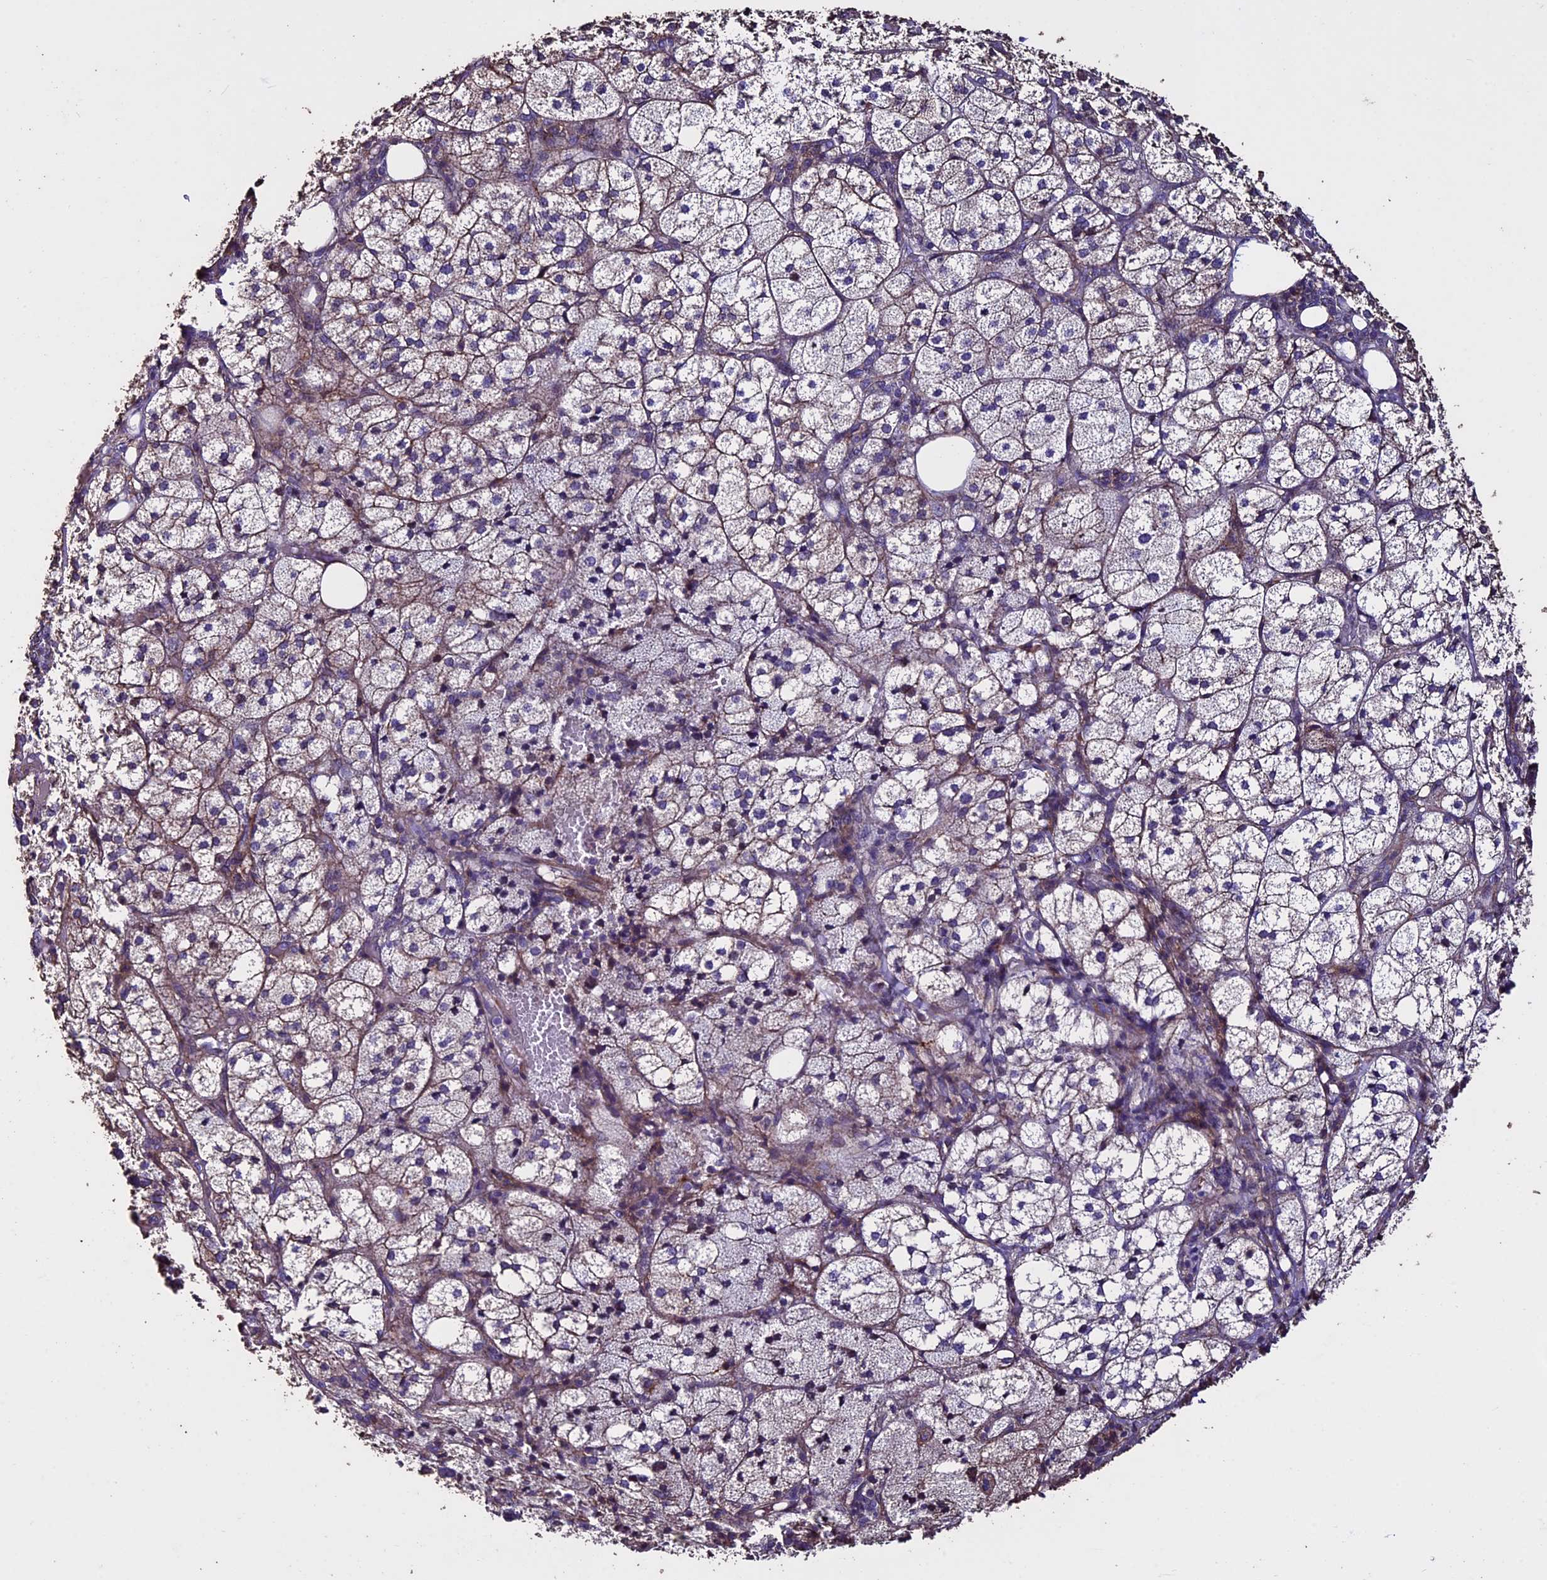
{"staining": {"intensity": "moderate", "quantity": "25%-75%", "location": "cytoplasmic/membranous"}, "tissue": "adrenal gland", "cell_type": "Glandular cells", "image_type": "normal", "snomed": [{"axis": "morphology", "description": "Normal tissue, NOS"}, {"axis": "topography", "description": "Adrenal gland"}], "caption": "Human adrenal gland stained with a brown dye reveals moderate cytoplasmic/membranous positive positivity in approximately 25%-75% of glandular cells.", "gene": "USB1", "patient": {"sex": "female", "age": 61}}